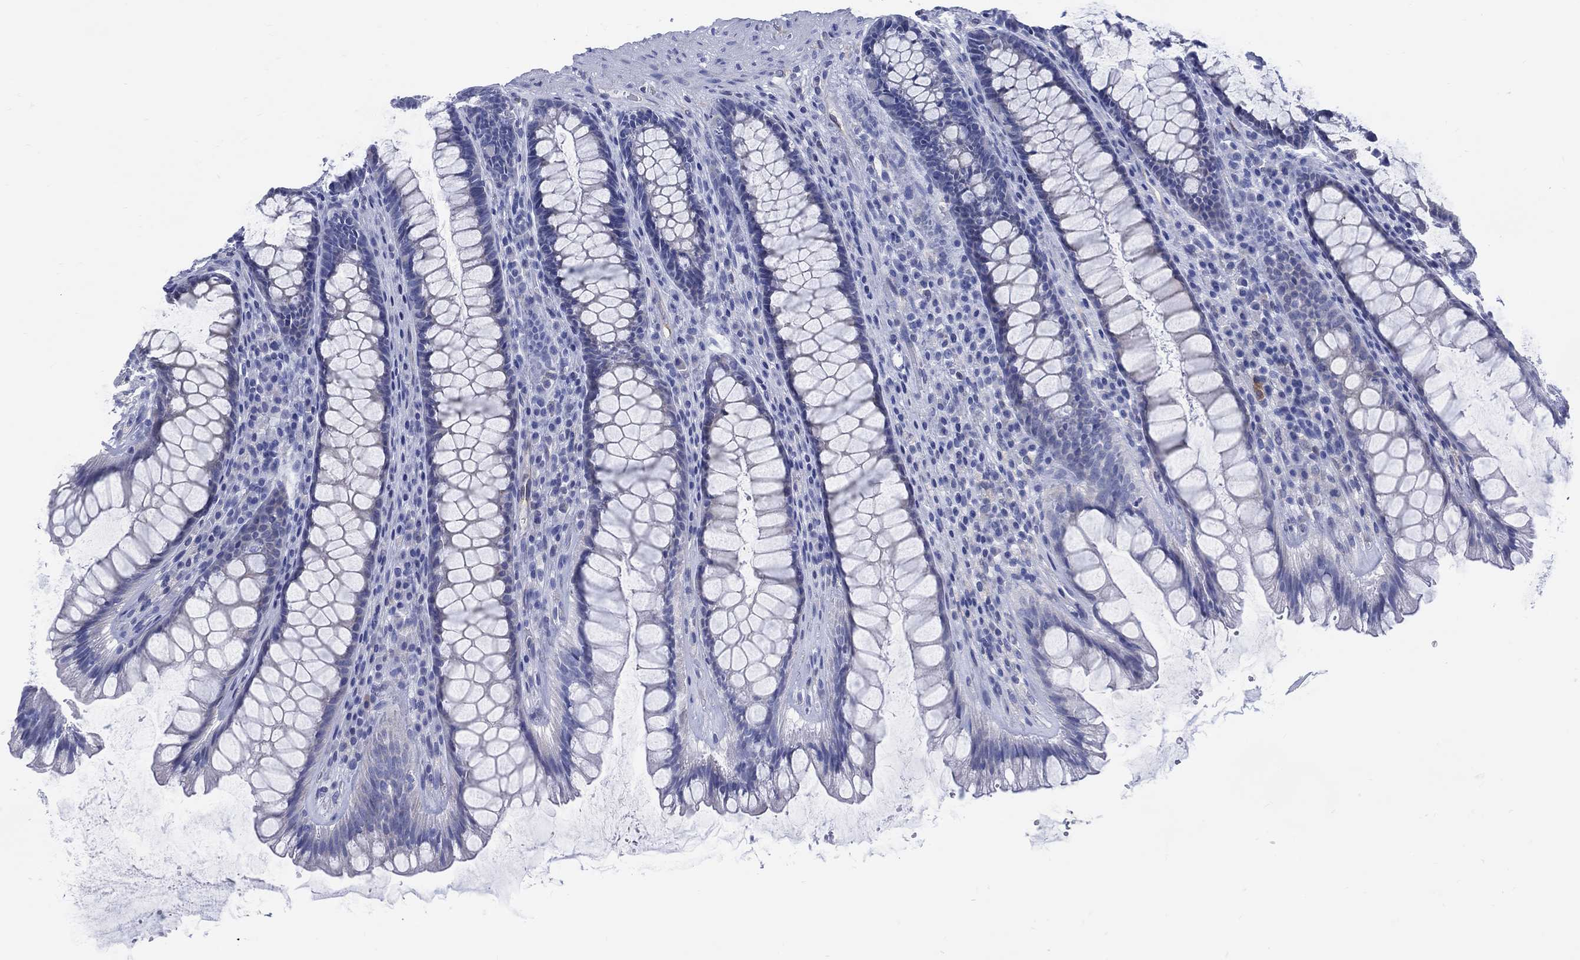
{"staining": {"intensity": "negative", "quantity": "none", "location": "none"}, "tissue": "rectum", "cell_type": "Glandular cells", "image_type": "normal", "snomed": [{"axis": "morphology", "description": "Normal tissue, NOS"}, {"axis": "topography", "description": "Rectum"}], "caption": "IHC photomicrograph of benign rectum stained for a protein (brown), which reveals no positivity in glandular cells. (Immunohistochemistry, brightfield microscopy, high magnification).", "gene": "DDI1", "patient": {"sex": "male", "age": 72}}